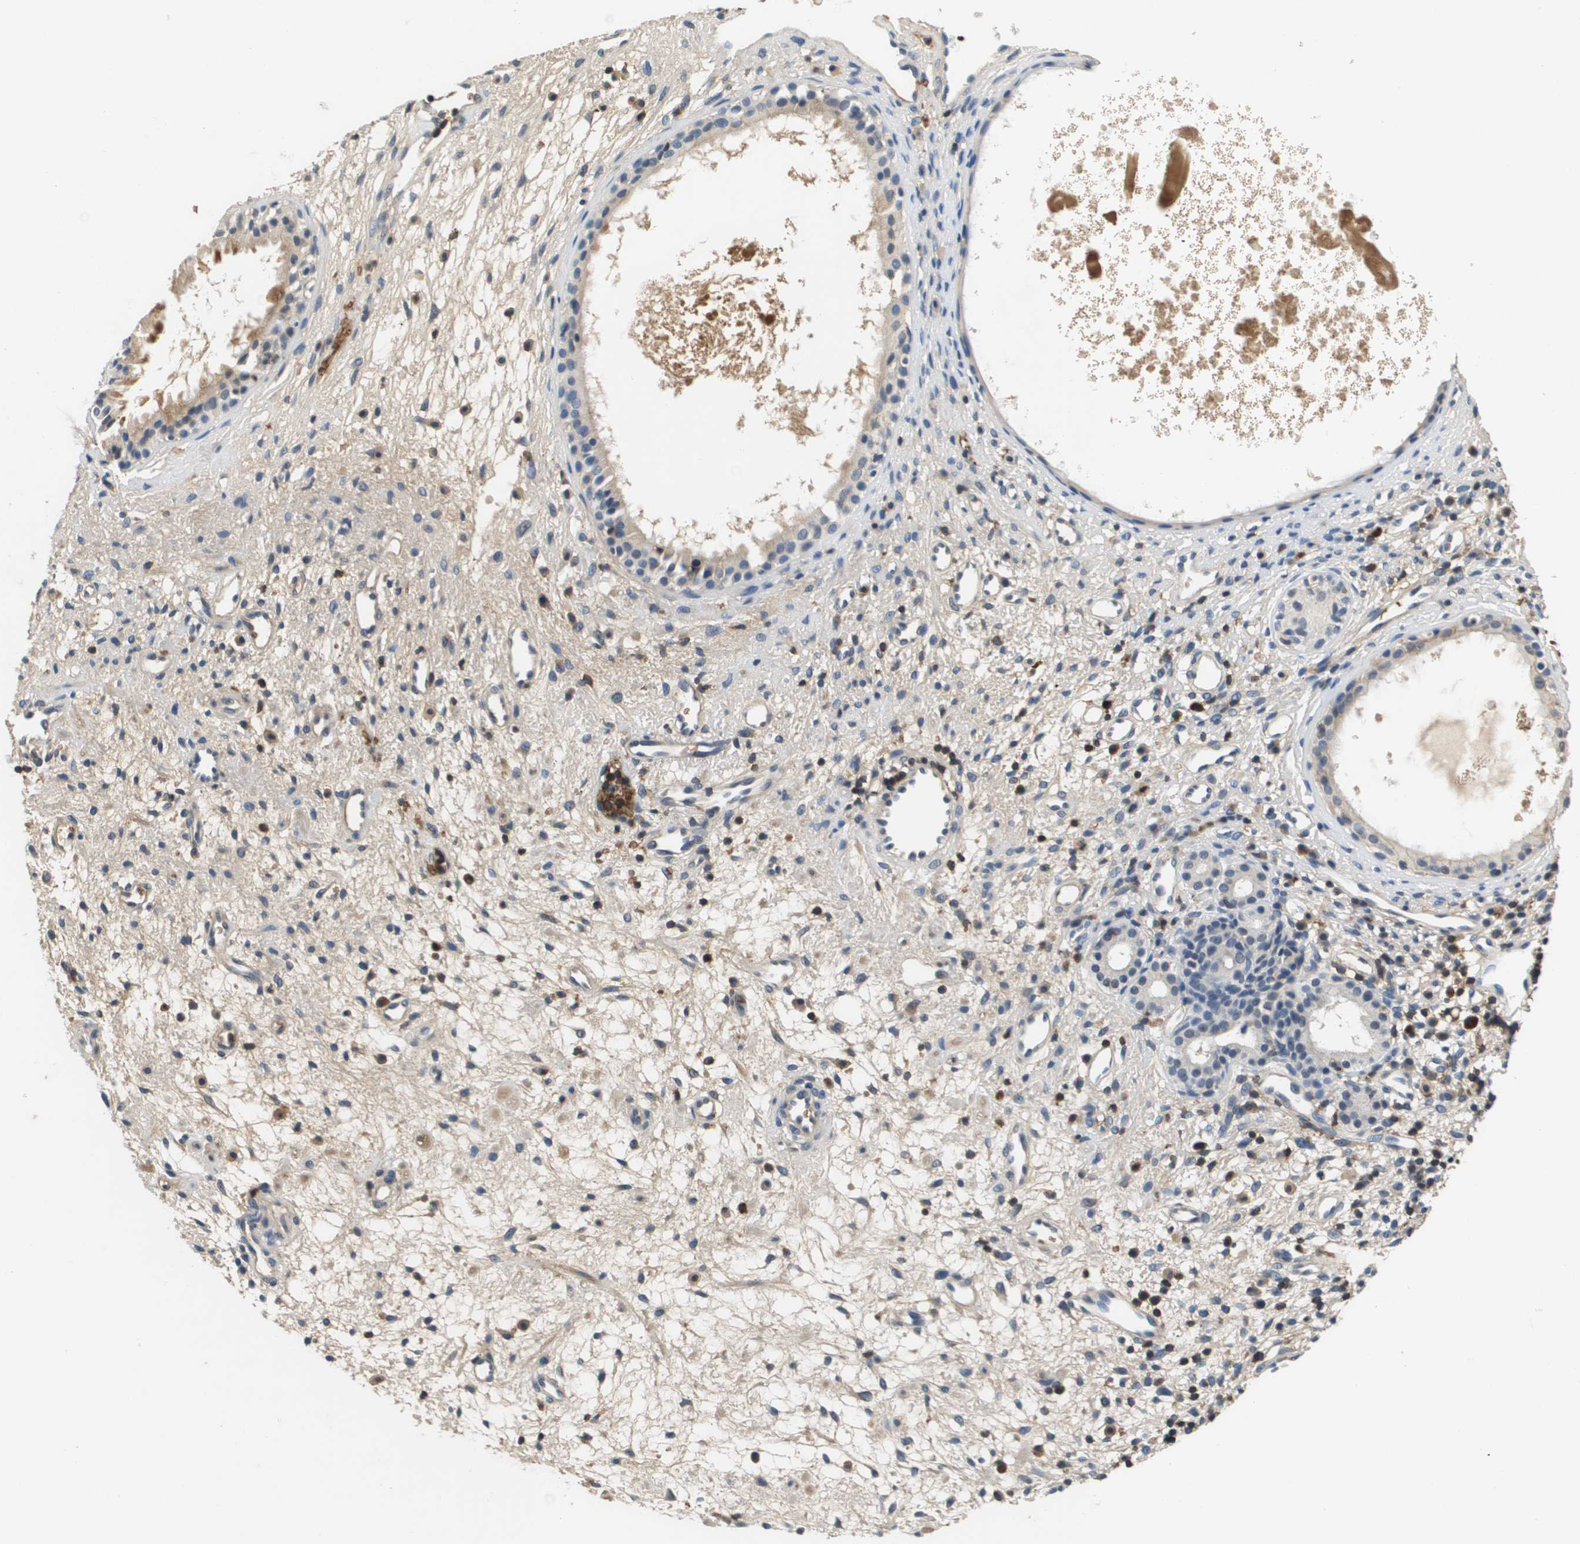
{"staining": {"intensity": "weak", "quantity": "<25%", "location": "cytoplasmic/membranous"}, "tissue": "nasopharynx", "cell_type": "Respiratory epithelial cells", "image_type": "normal", "snomed": [{"axis": "morphology", "description": "Normal tissue, NOS"}, {"axis": "topography", "description": "Nasopharynx"}], "caption": "A photomicrograph of nasopharynx stained for a protein shows no brown staining in respiratory epithelial cells. (DAB IHC visualized using brightfield microscopy, high magnification).", "gene": "KCNQ5", "patient": {"sex": "male", "age": 22}}